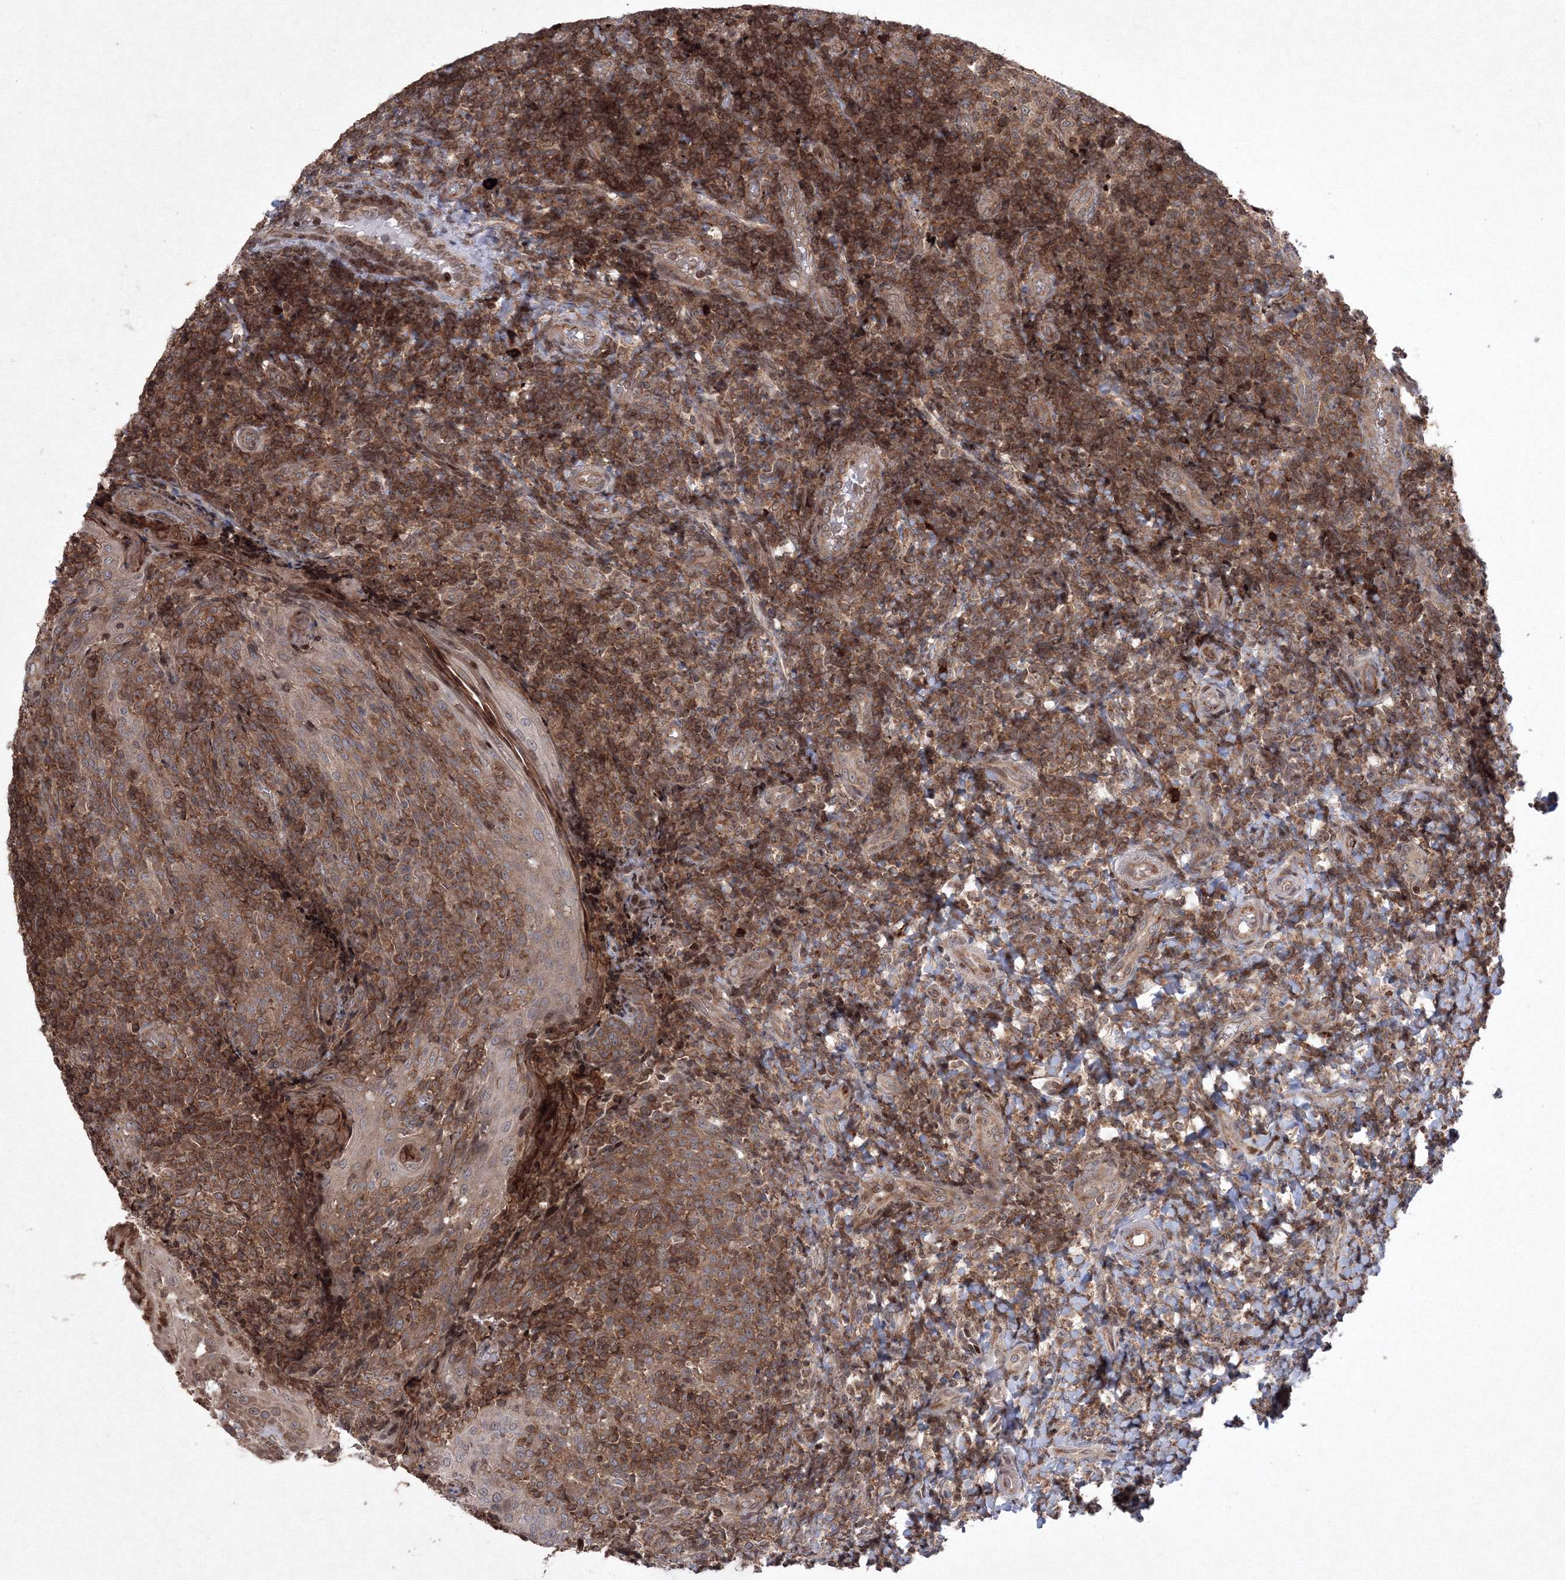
{"staining": {"intensity": "strong", "quantity": ">75%", "location": "cytoplasmic/membranous"}, "tissue": "tonsil", "cell_type": "Germinal center cells", "image_type": "normal", "snomed": [{"axis": "morphology", "description": "Normal tissue, NOS"}, {"axis": "topography", "description": "Tonsil"}], "caption": "Immunohistochemistry of unremarkable human tonsil exhibits high levels of strong cytoplasmic/membranous positivity in about >75% of germinal center cells. (Brightfield microscopy of DAB IHC at high magnification).", "gene": "MKRN2", "patient": {"sex": "female", "age": 19}}